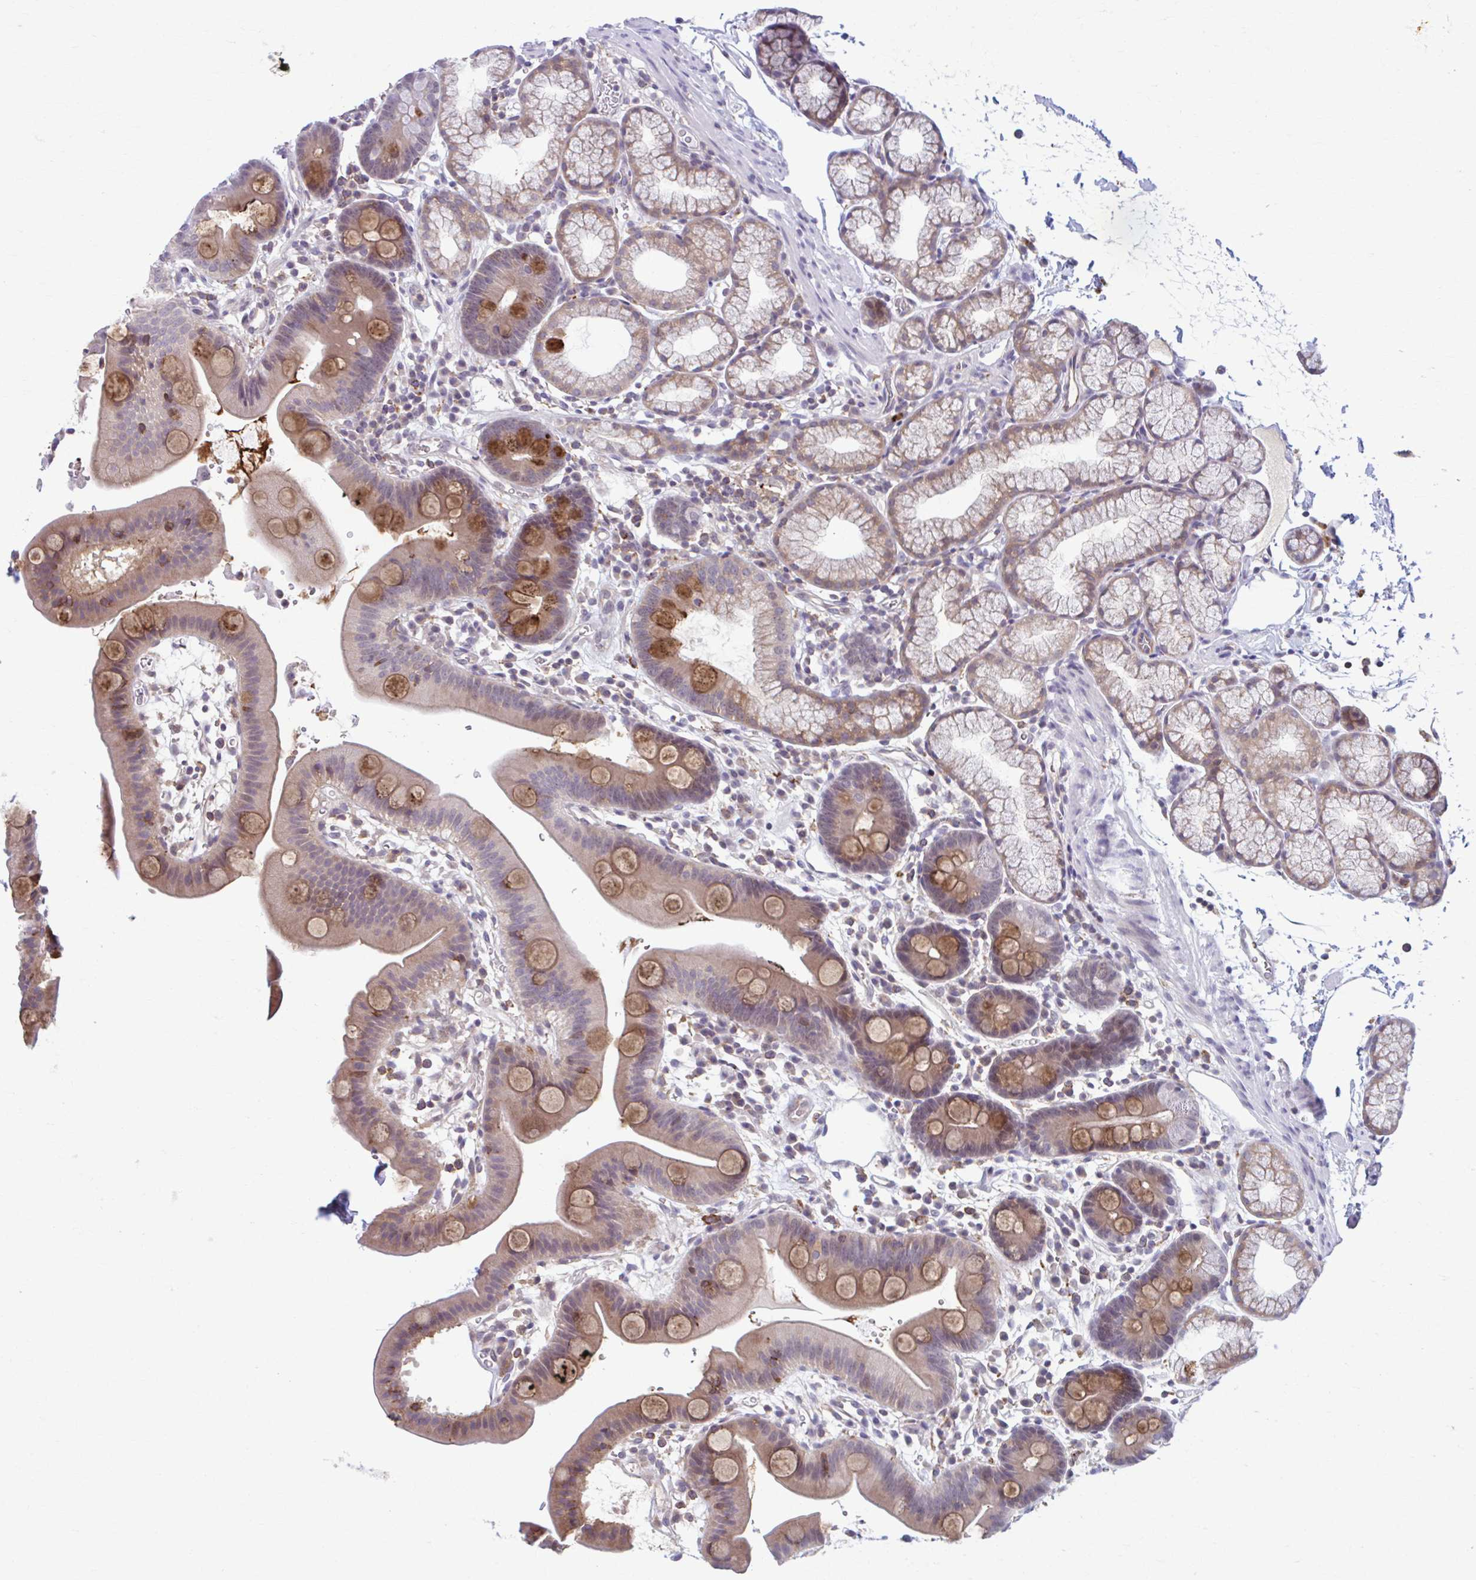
{"staining": {"intensity": "moderate", "quantity": "<25%", "location": "cytoplasmic/membranous"}, "tissue": "duodenum", "cell_type": "Glandular cells", "image_type": "normal", "snomed": [{"axis": "morphology", "description": "Normal tissue, NOS"}, {"axis": "topography", "description": "Duodenum"}], "caption": "About <25% of glandular cells in normal human duodenum show moderate cytoplasmic/membranous protein expression as visualized by brown immunohistochemical staining.", "gene": "ADAT3", "patient": {"sex": "male", "age": 59}}